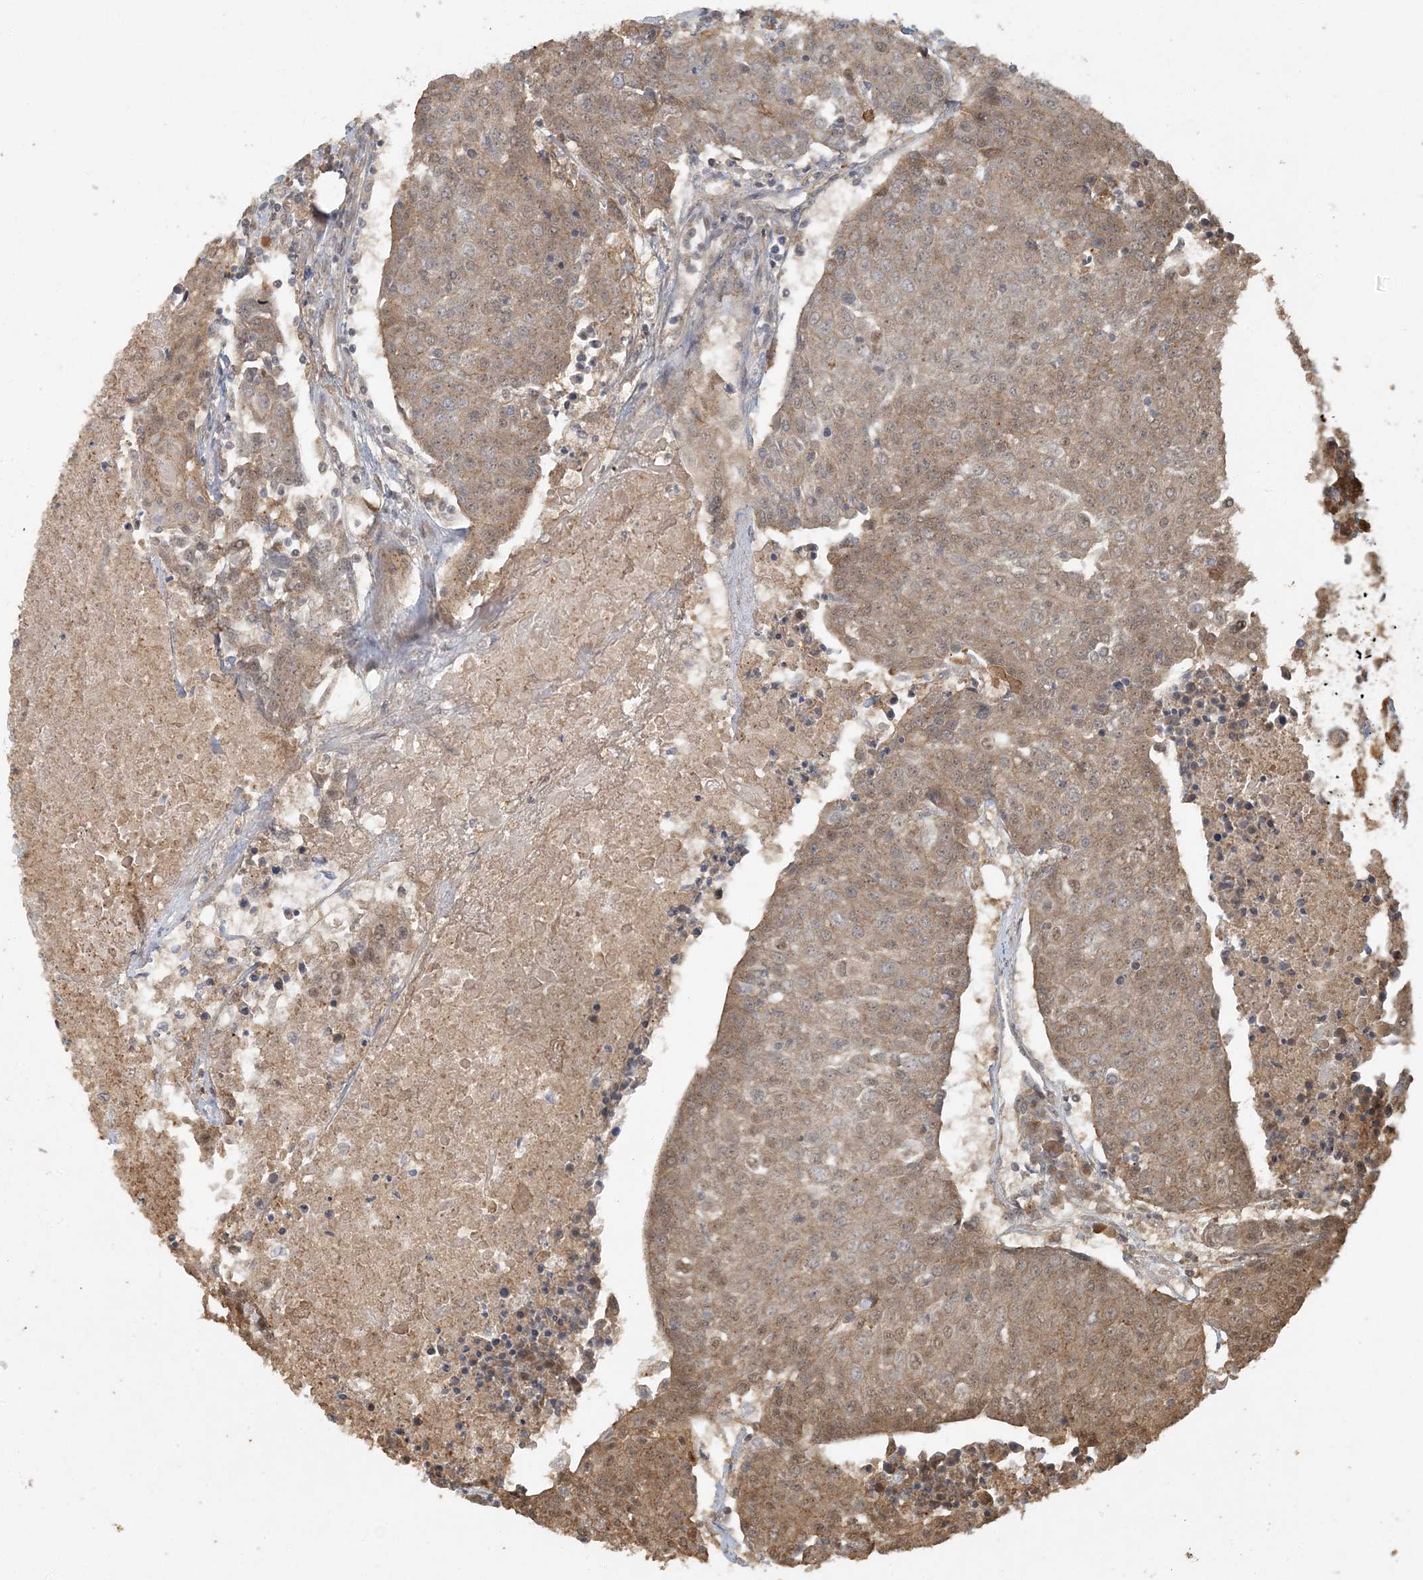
{"staining": {"intensity": "moderate", "quantity": ">75%", "location": "cytoplasmic/membranous"}, "tissue": "urothelial cancer", "cell_type": "Tumor cells", "image_type": "cancer", "snomed": [{"axis": "morphology", "description": "Urothelial carcinoma, High grade"}, {"axis": "topography", "description": "Urinary bladder"}], "caption": "Immunohistochemistry (IHC) image of human urothelial cancer stained for a protein (brown), which displays medium levels of moderate cytoplasmic/membranous expression in about >75% of tumor cells.", "gene": "AK9", "patient": {"sex": "female", "age": 85}}